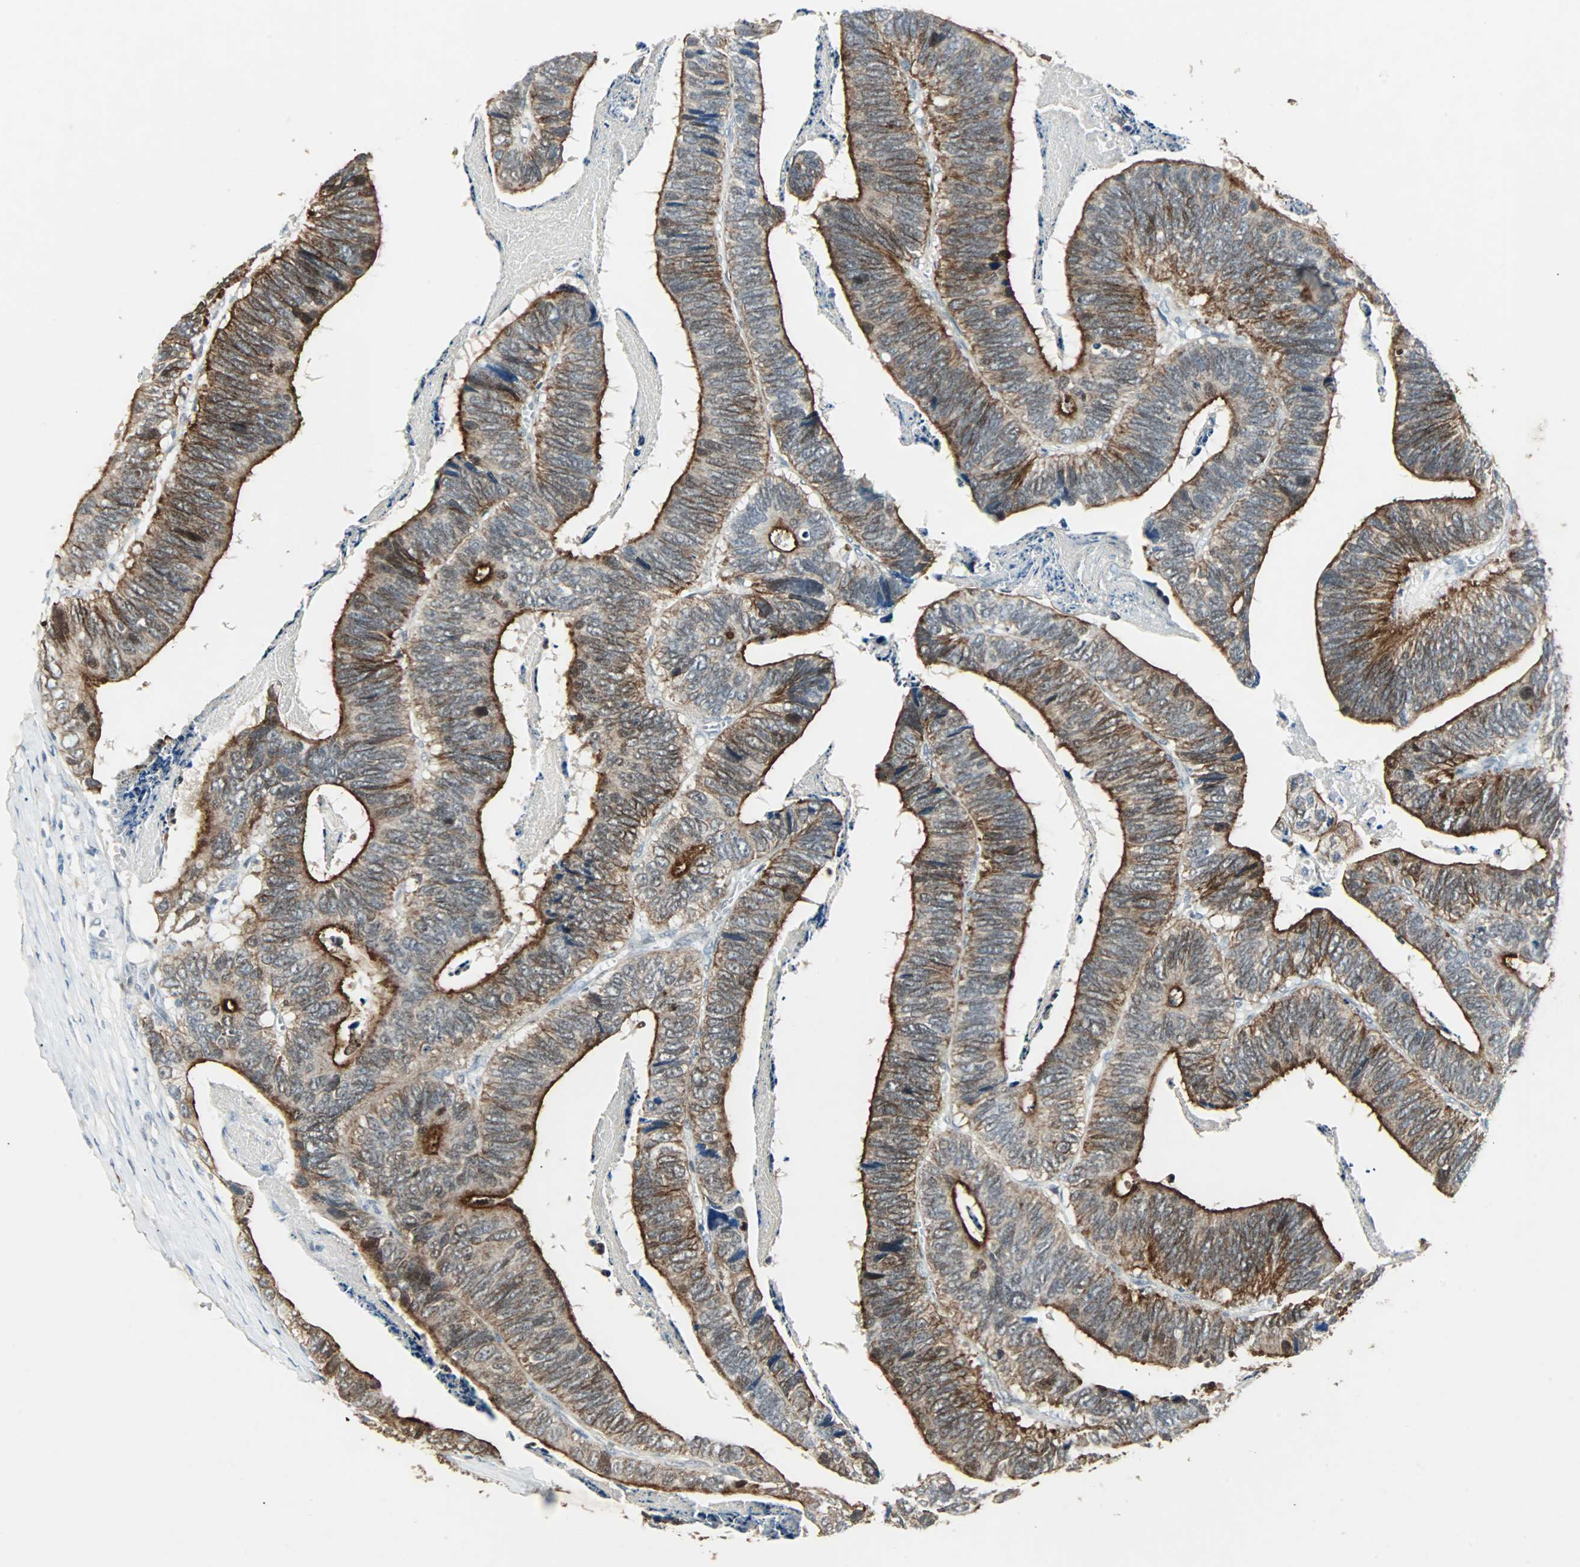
{"staining": {"intensity": "strong", "quantity": ">75%", "location": "cytoplasmic/membranous"}, "tissue": "colorectal cancer", "cell_type": "Tumor cells", "image_type": "cancer", "snomed": [{"axis": "morphology", "description": "Adenocarcinoma, NOS"}, {"axis": "topography", "description": "Colon"}], "caption": "Human adenocarcinoma (colorectal) stained with a protein marker shows strong staining in tumor cells.", "gene": "CMC2", "patient": {"sex": "male", "age": 72}}